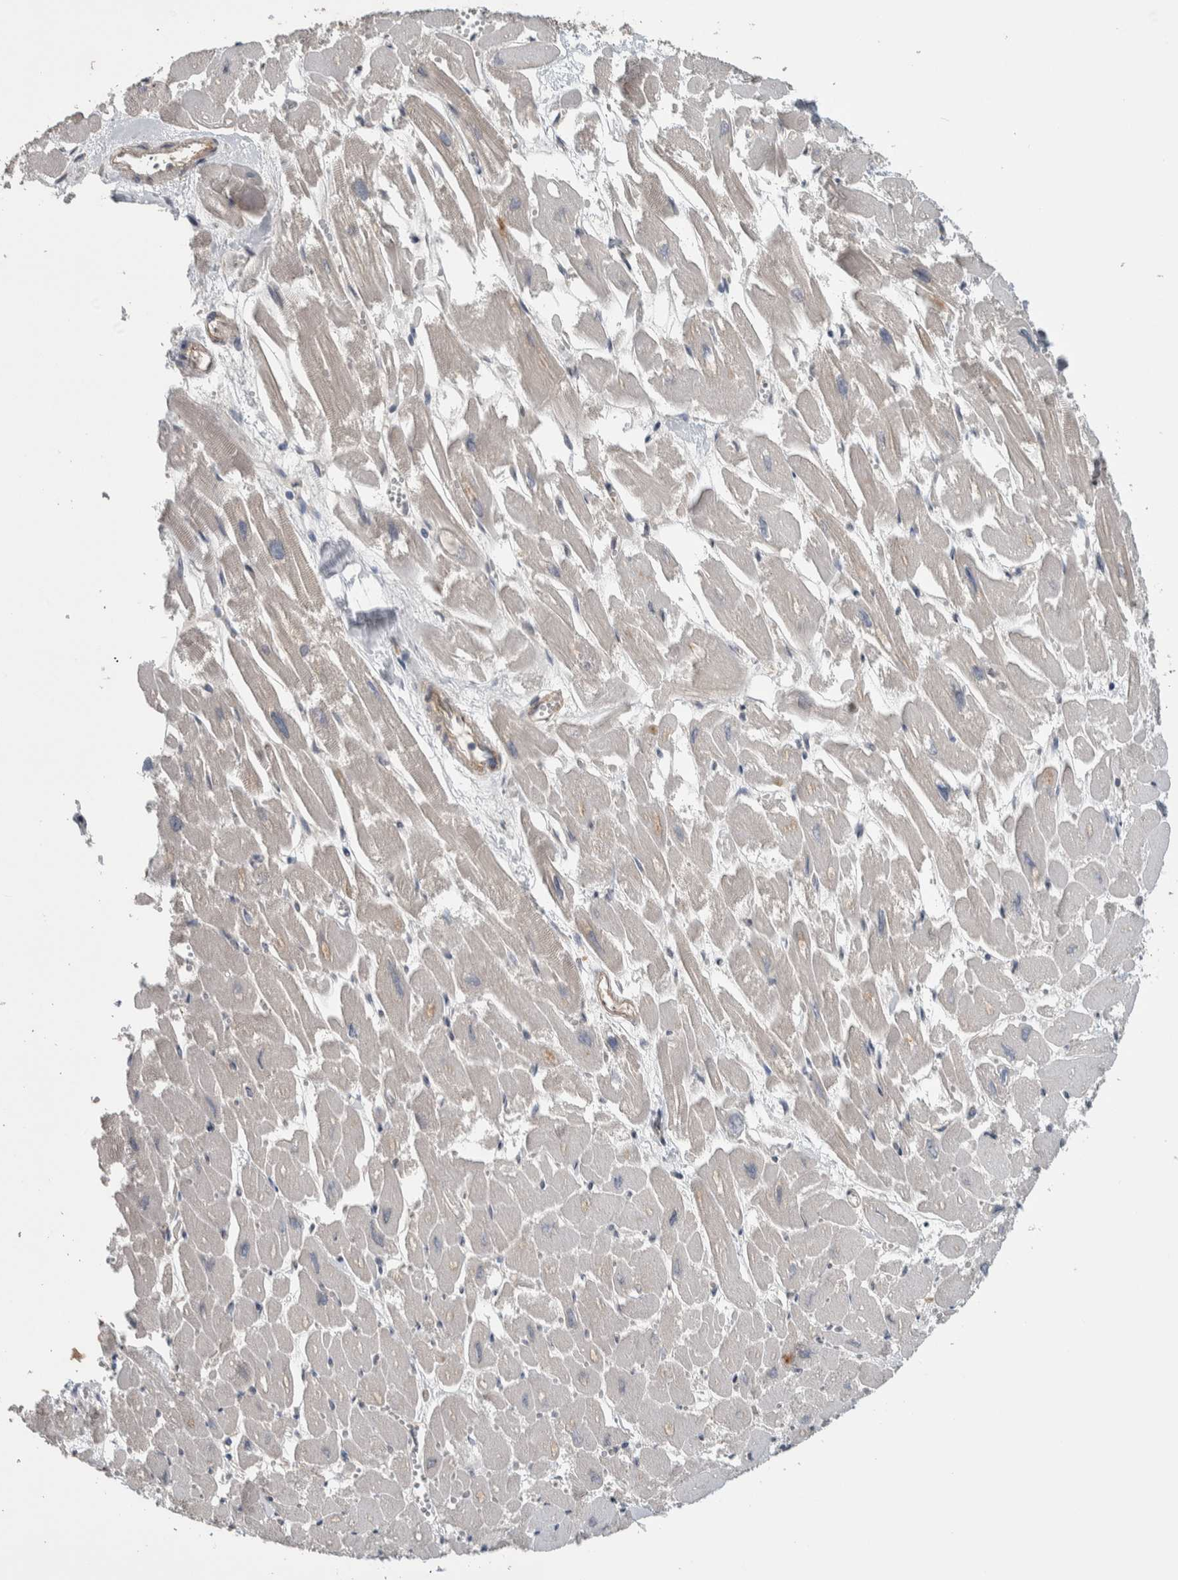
{"staining": {"intensity": "negative", "quantity": "none", "location": "none"}, "tissue": "heart muscle", "cell_type": "Cardiomyocytes", "image_type": "normal", "snomed": [{"axis": "morphology", "description": "Normal tissue, NOS"}, {"axis": "topography", "description": "Heart"}], "caption": "This histopathology image is of benign heart muscle stained with immunohistochemistry (IHC) to label a protein in brown with the nuclei are counter-stained blue. There is no expression in cardiomyocytes.", "gene": "PRDM4", "patient": {"sex": "male", "age": 54}}